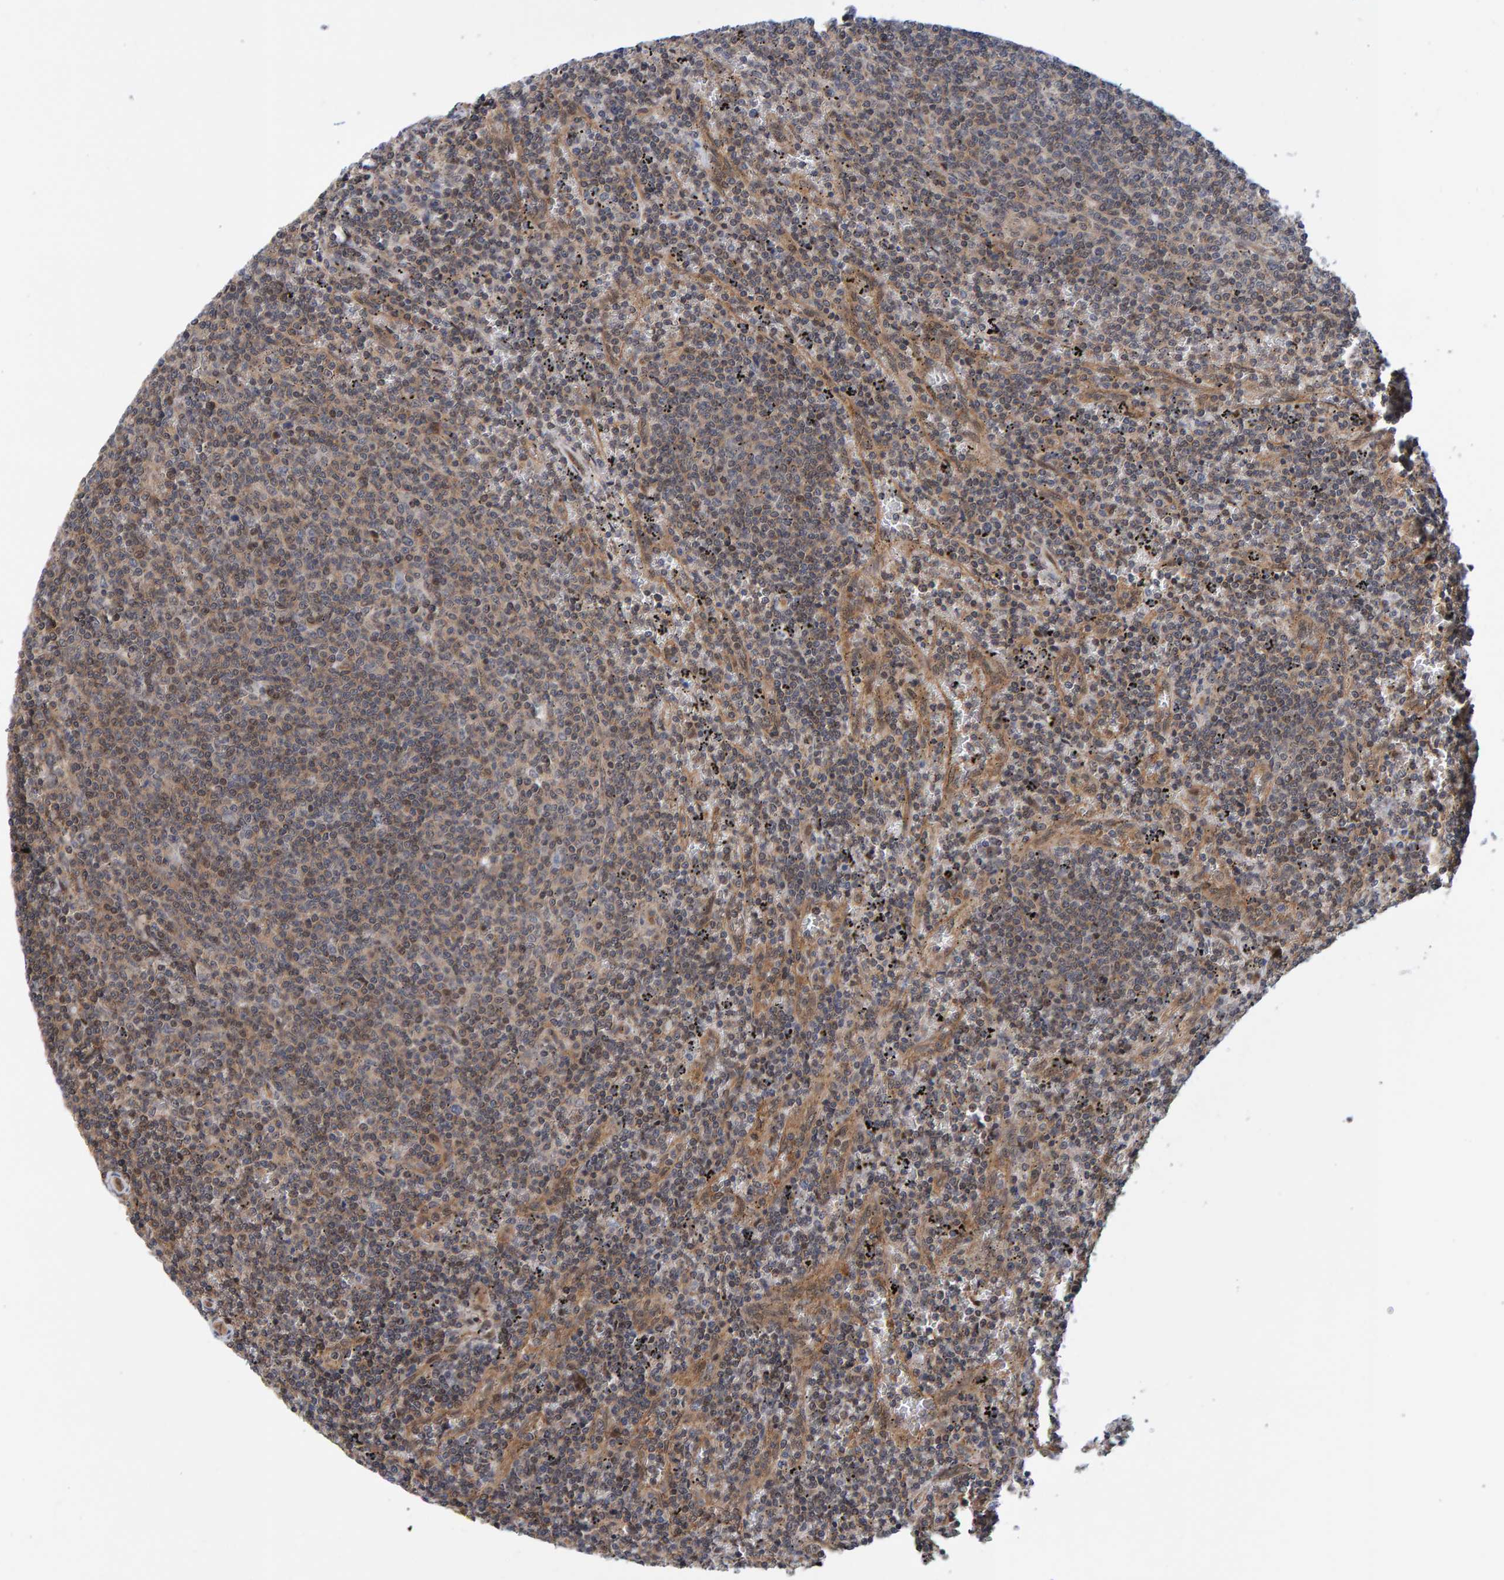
{"staining": {"intensity": "weak", "quantity": ">75%", "location": "cytoplasmic/membranous"}, "tissue": "lymphoma", "cell_type": "Tumor cells", "image_type": "cancer", "snomed": [{"axis": "morphology", "description": "Malignant lymphoma, non-Hodgkin's type, Low grade"}, {"axis": "topography", "description": "Spleen"}], "caption": "Low-grade malignant lymphoma, non-Hodgkin's type stained for a protein reveals weak cytoplasmic/membranous positivity in tumor cells. (brown staining indicates protein expression, while blue staining denotes nuclei).", "gene": "SCRN2", "patient": {"sex": "female", "age": 50}}